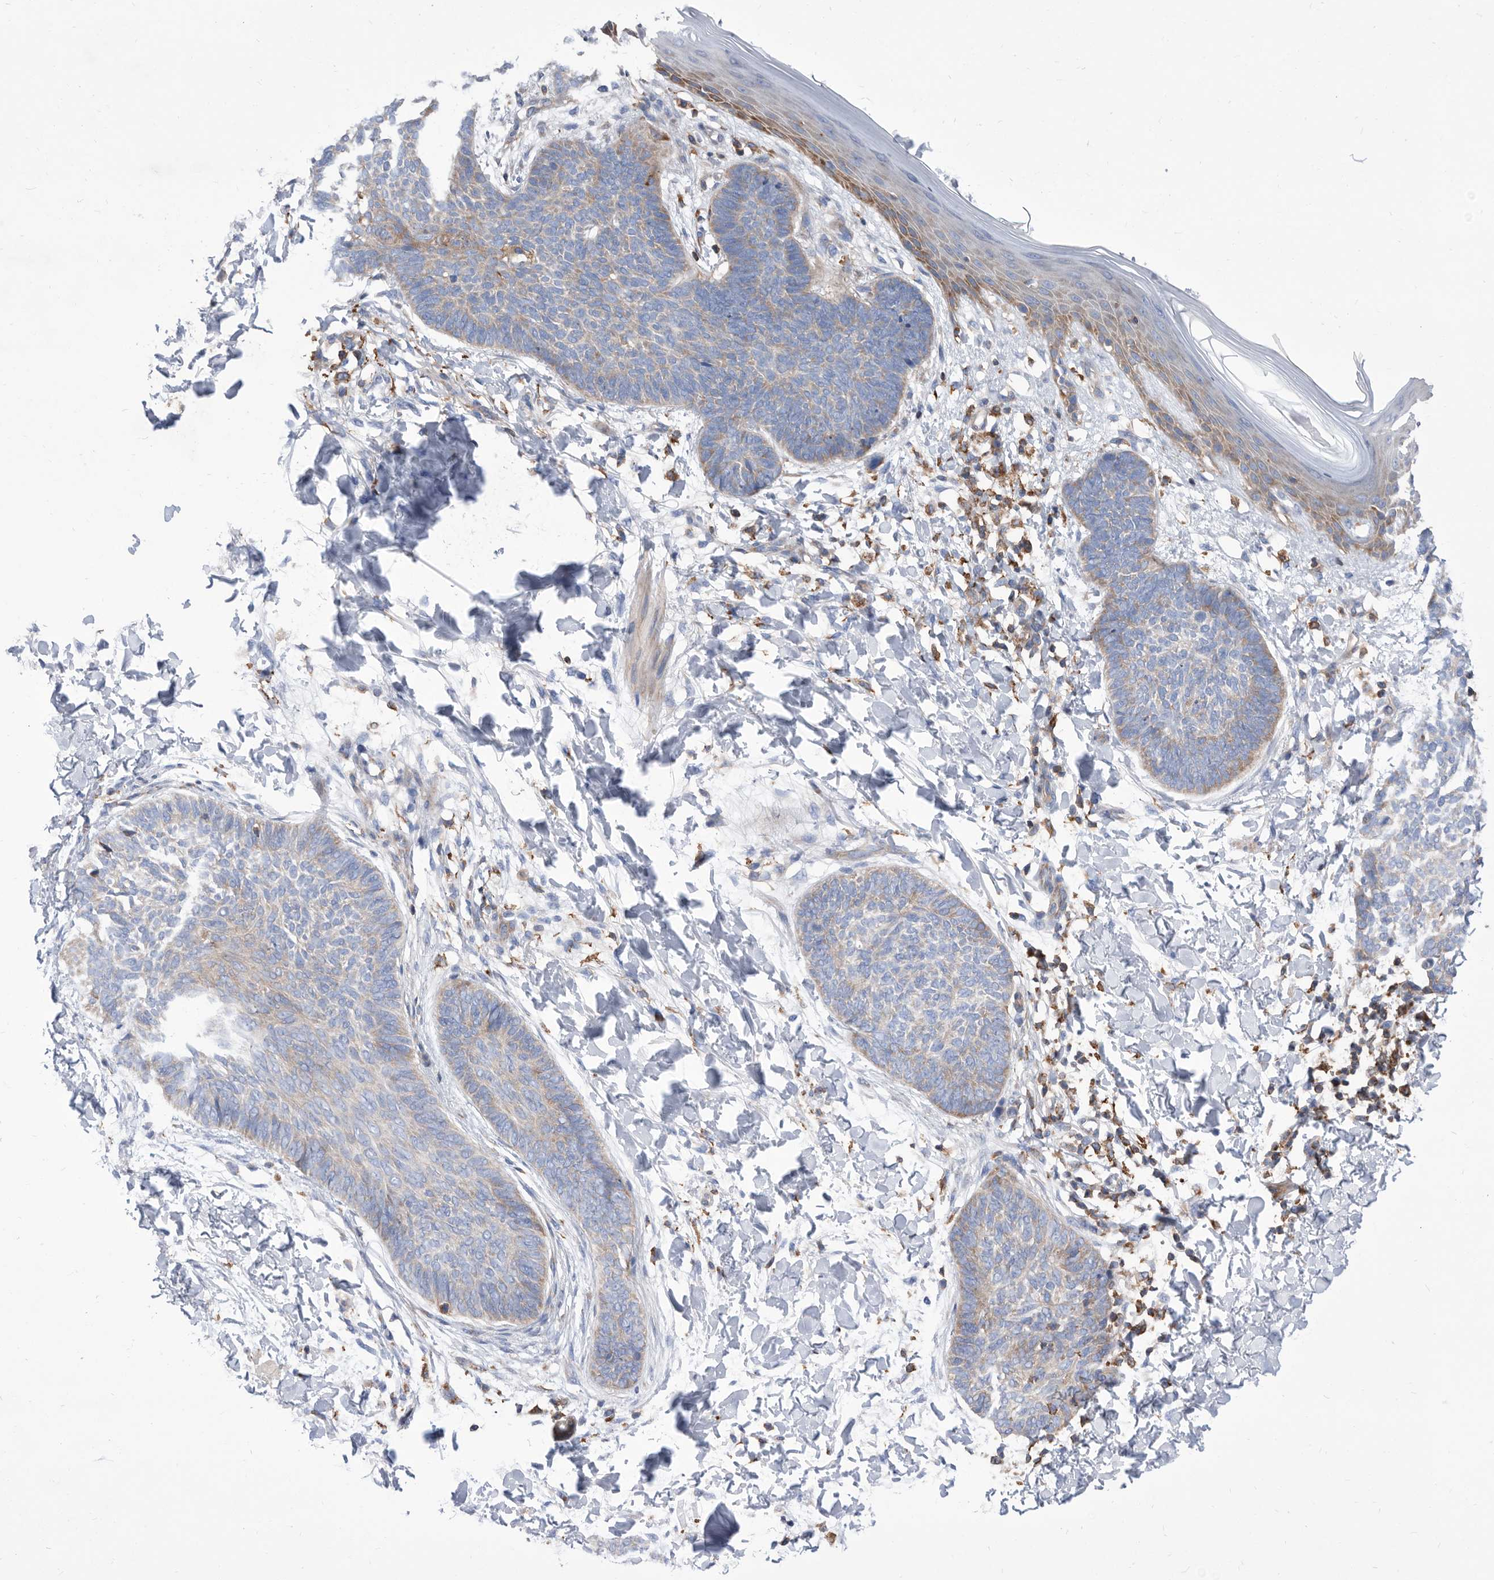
{"staining": {"intensity": "negative", "quantity": "none", "location": "none"}, "tissue": "skin cancer", "cell_type": "Tumor cells", "image_type": "cancer", "snomed": [{"axis": "morphology", "description": "Normal tissue, NOS"}, {"axis": "morphology", "description": "Basal cell carcinoma"}, {"axis": "topography", "description": "Skin"}], "caption": "High magnification brightfield microscopy of basal cell carcinoma (skin) stained with DAB (brown) and counterstained with hematoxylin (blue): tumor cells show no significant expression.", "gene": "SMG7", "patient": {"sex": "male", "age": 50}}